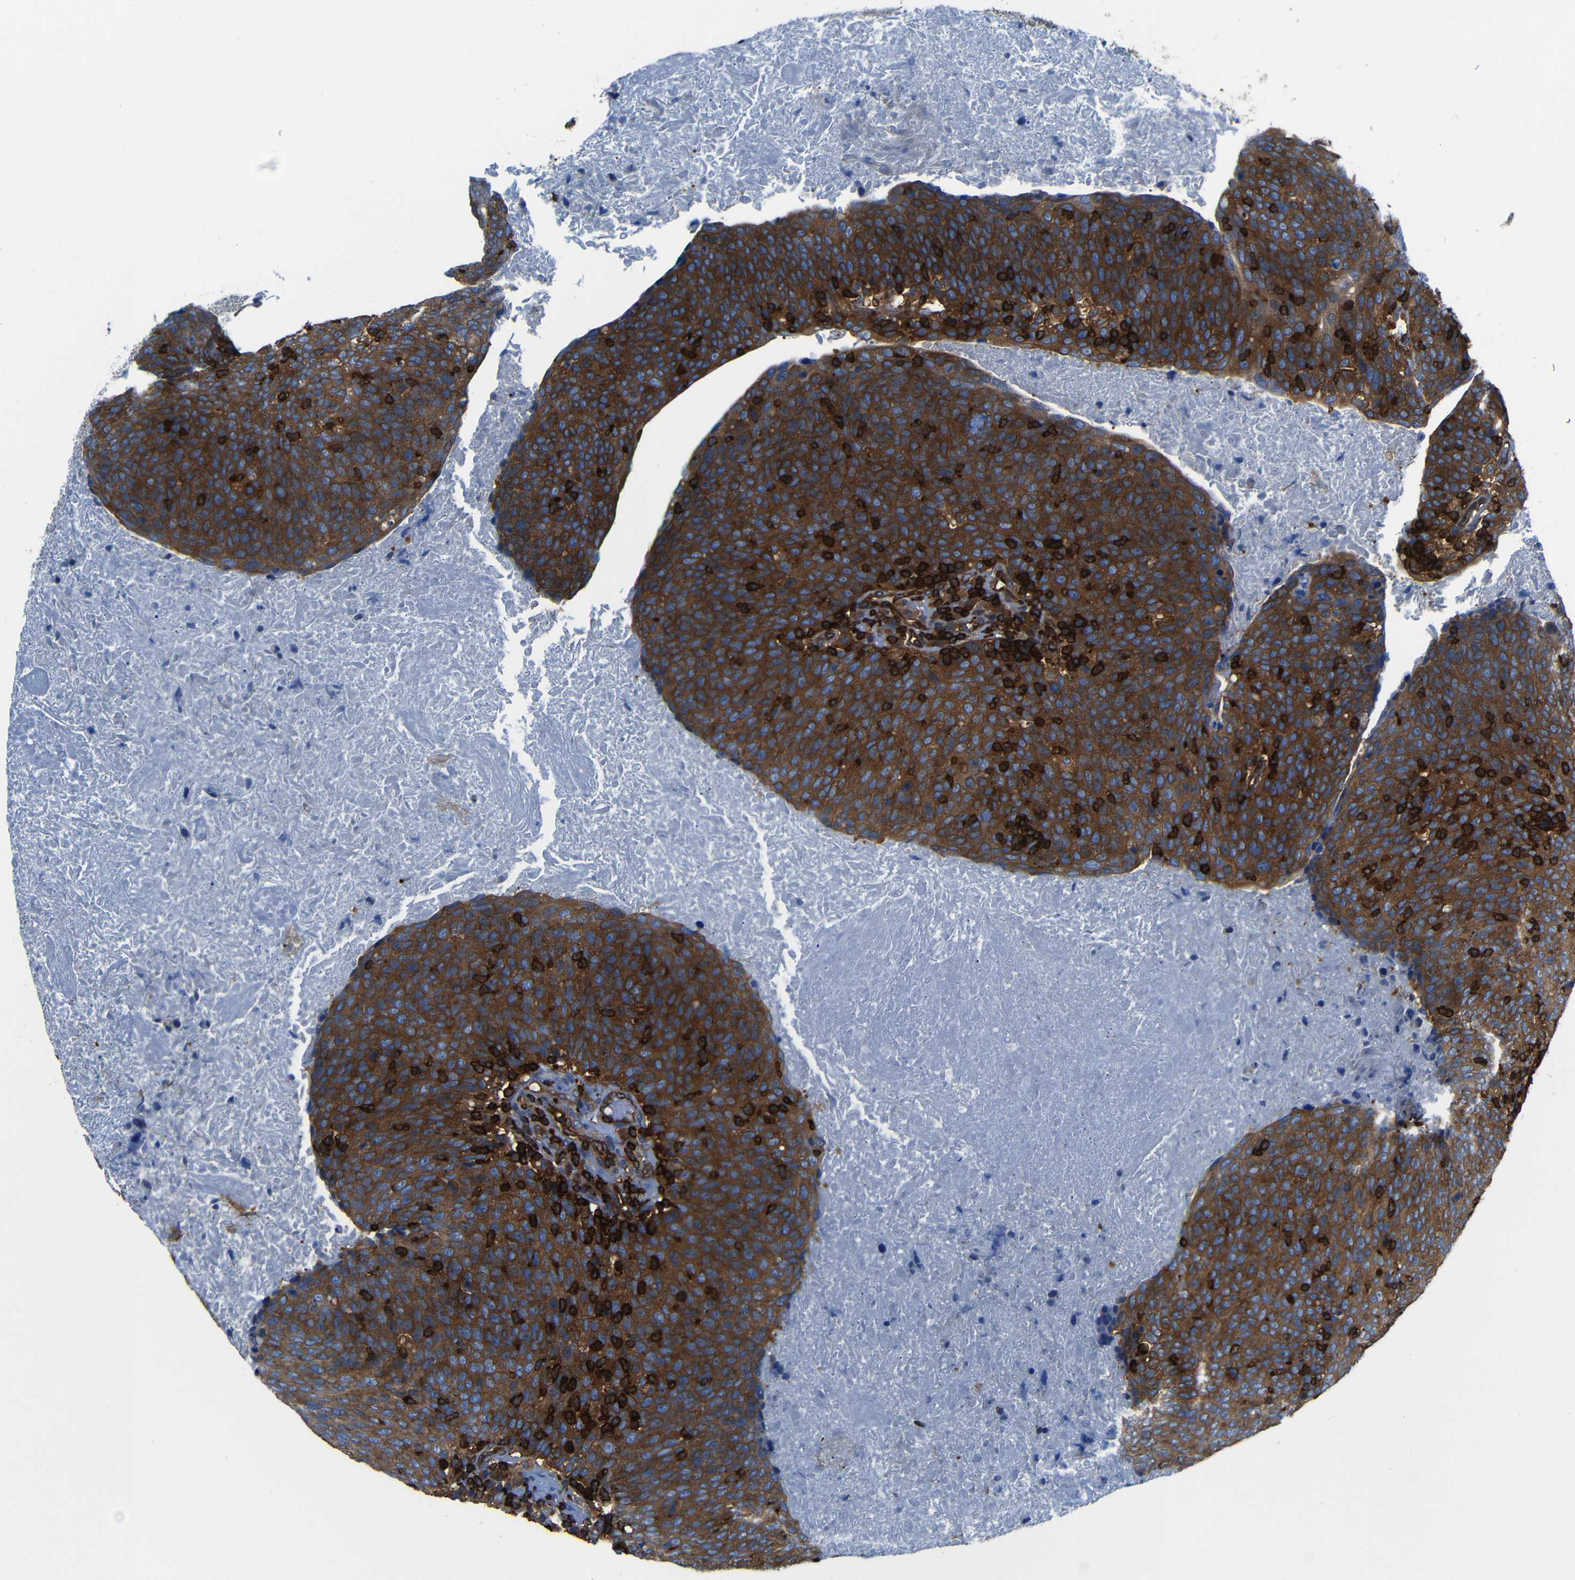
{"staining": {"intensity": "strong", "quantity": ">75%", "location": "cytoplasmic/membranous"}, "tissue": "head and neck cancer", "cell_type": "Tumor cells", "image_type": "cancer", "snomed": [{"axis": "morphology", "description": "Squamous cell carcinoma, NOS"}, {"axis": "morphology", "description": "Squamous cell carcinoma, metastatic, NOS"}, {"axis": "topography", "description": "Lymph node"}, {"axis": "topography", "description": "Head-Neck"}], "caption": "A high-resolution histopathology image shows IHC staining of head and neck metastatic squamous cell carcinoma, which demonstrates strong cytoplasmic/membranous expression in approximately >75% of tumor cells.", "gene": "ARHGEF1", "patient": {"sex": "male", "age": 62}}